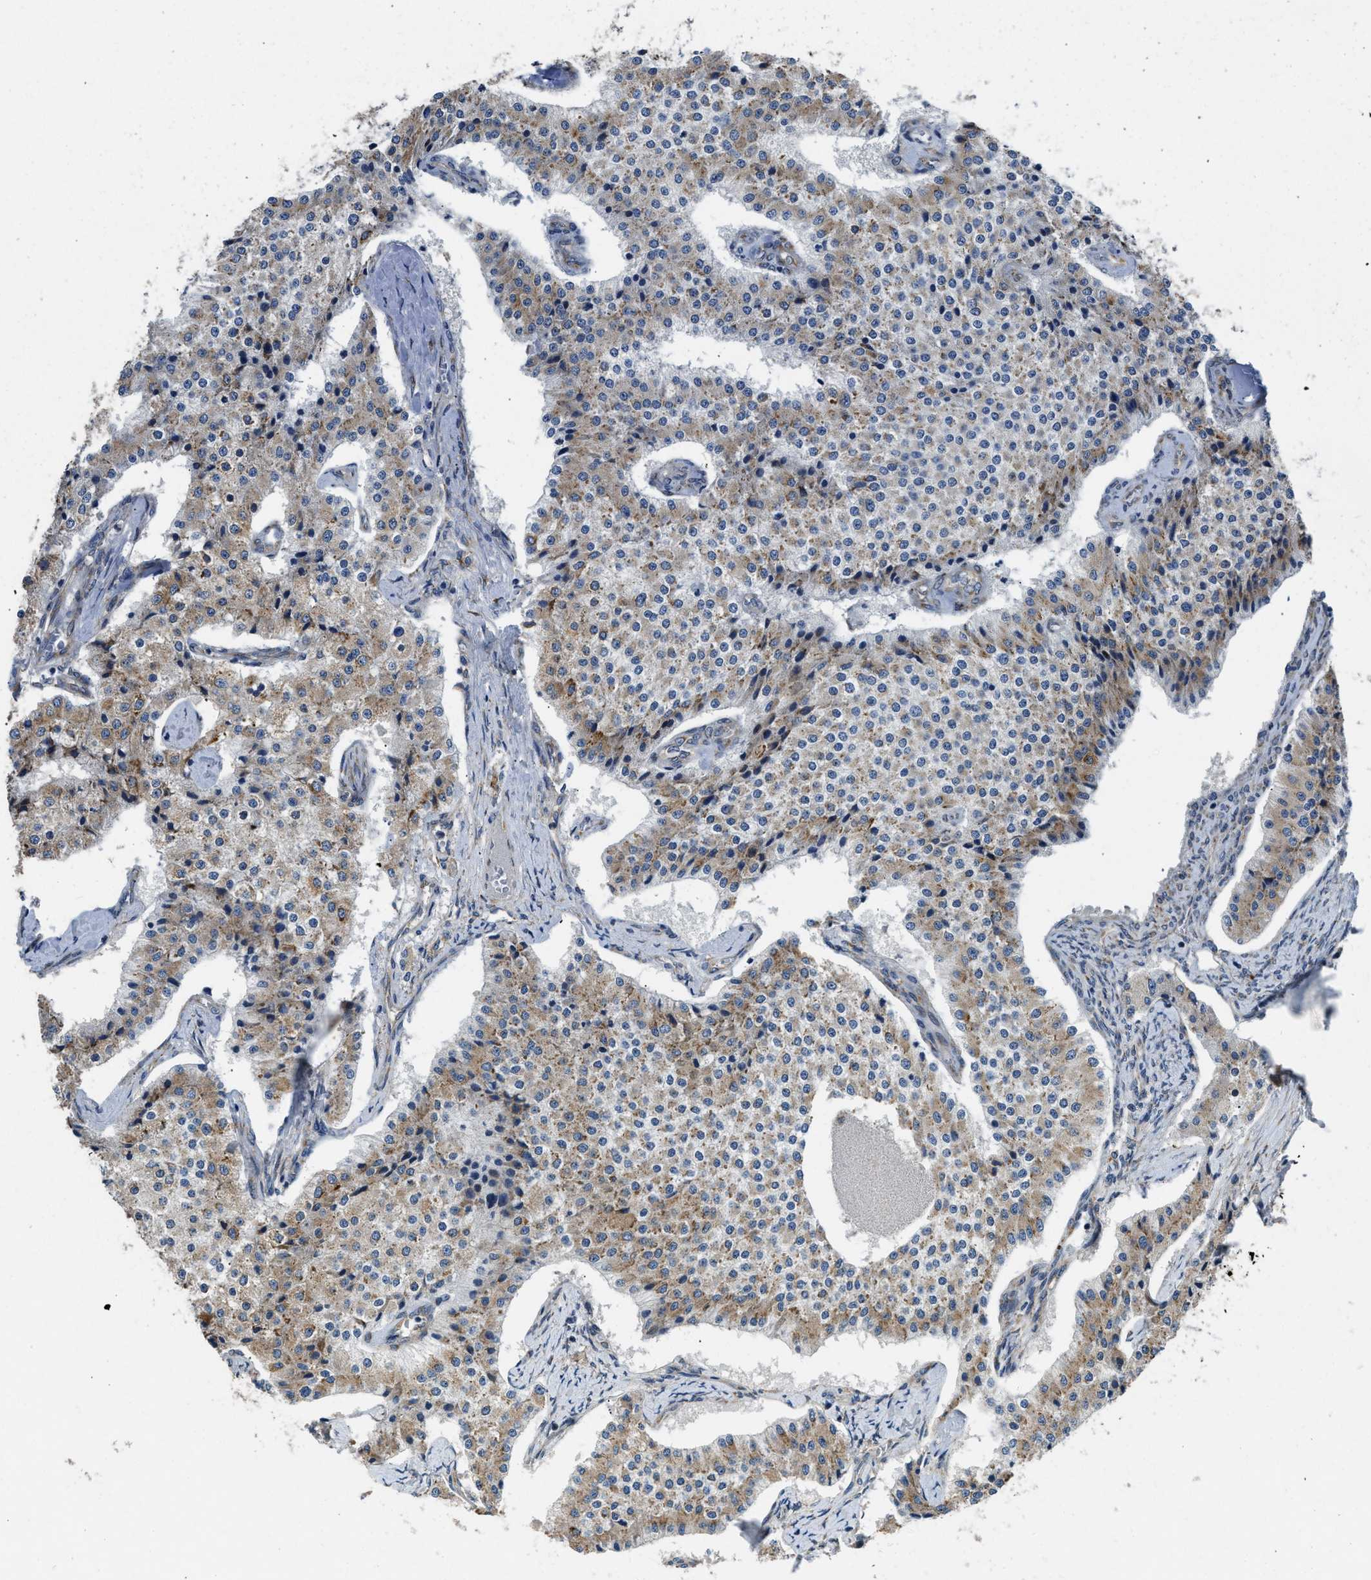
{"staining": {"intensity": "moderate", "quantity": ">75%", "location": "cytoplasmic/membranous"}, "tissue": "carcinoid", "cell_type": "Tumor cells", "image_type": "cancer", "snomed": [{"axis": "morphology", "description": "Carcinoid, malignant, NOS"}, {"axis": "topography", "description": "Colon"}], "caption": "Protein expression analysis of human carcinoid reveals moderate cytoplasmic/membranous expression in about >75% of tumor cells.", "gene": "GGCX", "patient": {"sex": "female", "age": 52}}